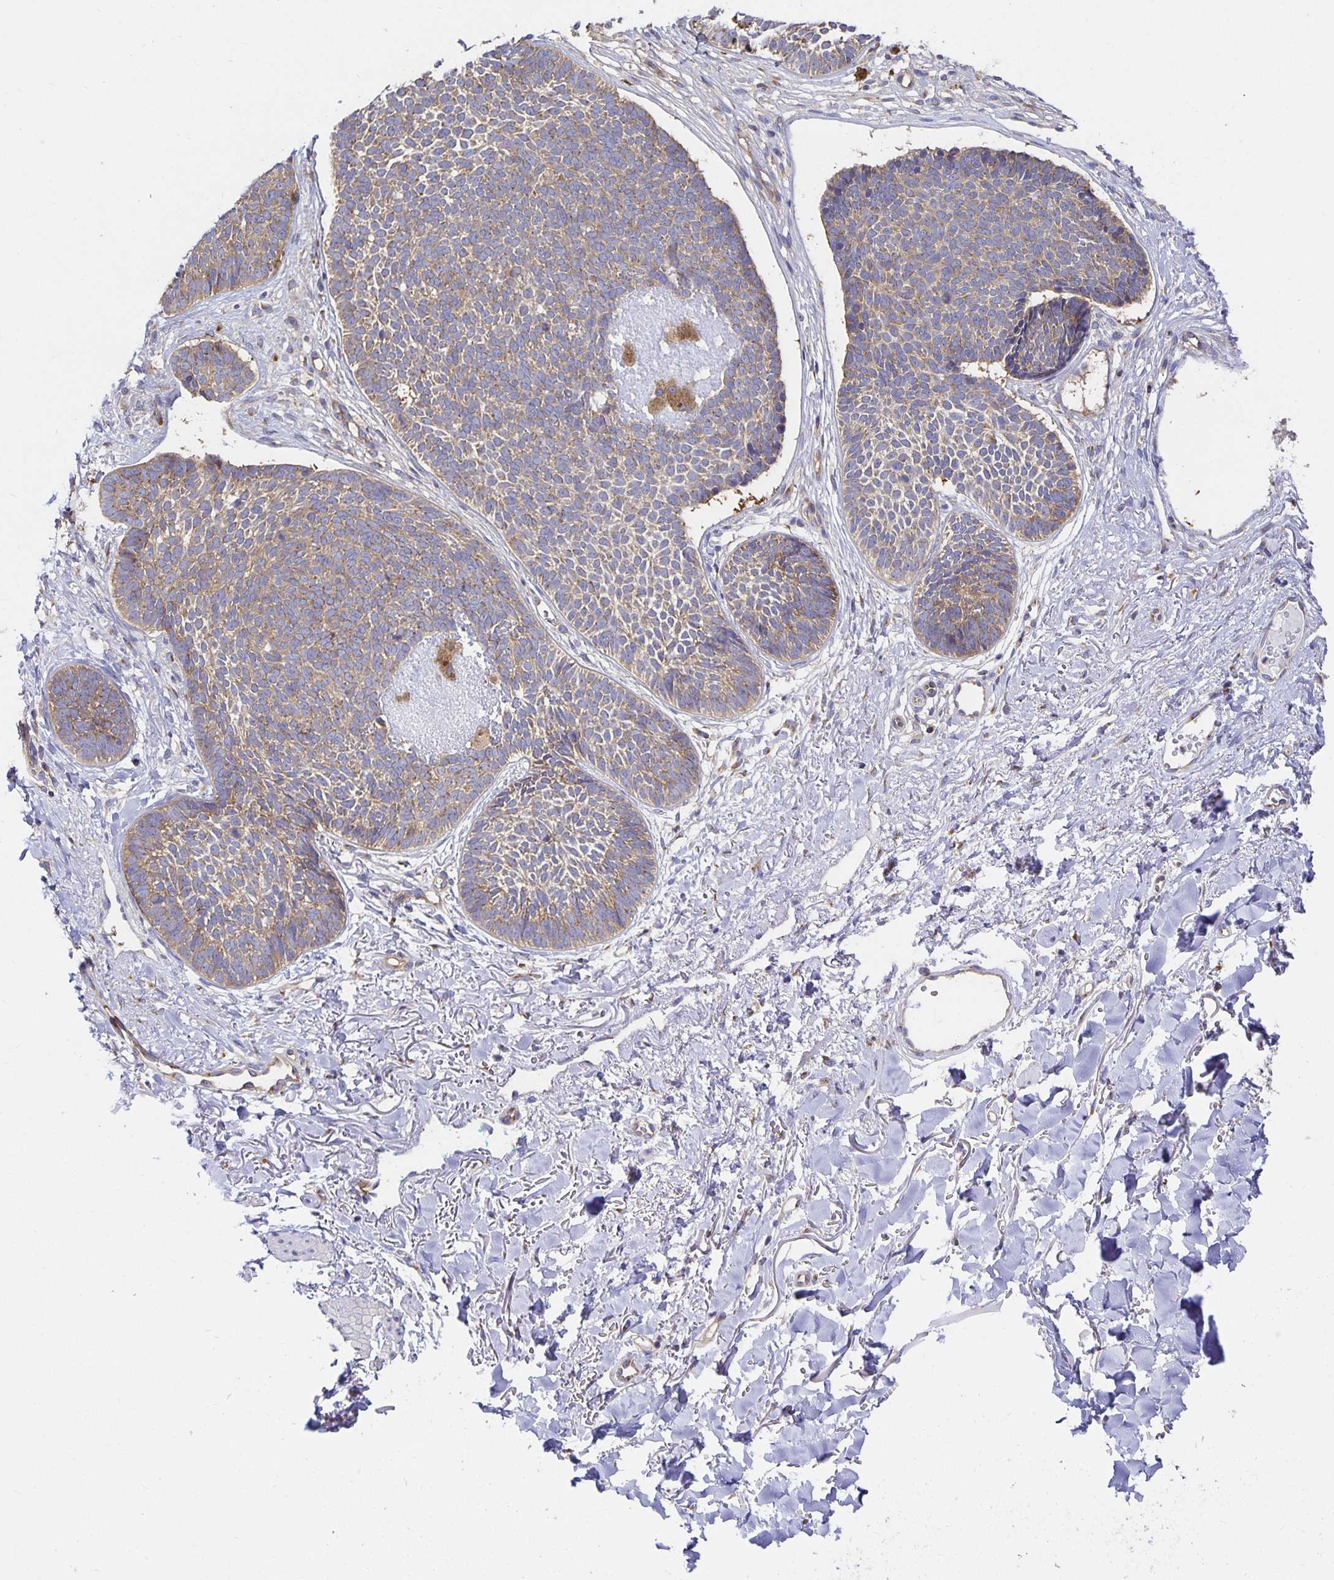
{"staining": {"intensity": "moderate", "quantity": ">75%", "location": "cytoplasmic/membranous"}, "tissue": "skin cancer", "cell_type": "Tumor cells", "image_type": "cancer", "snomed": [{"axis": "morphology", "description": "Basal cell carcinoma"}, {"axis": "topography", "description": "Skin"}, {"axis": "topography", "description": "Skin of neck"}, {"axis": "topography", "description": "Skin of shoulder"}, {"axis": "topography", "description": "Skin of back"}], "caption": "Moderate cytoplasmic/membranous staining for a protein is appreciated in about >75% of tumor cells of skin basal cell carcinoma using immunohistochemistry (IHC).", "gene": "USO1", "patient": {"sex": "male", "age": 80}}